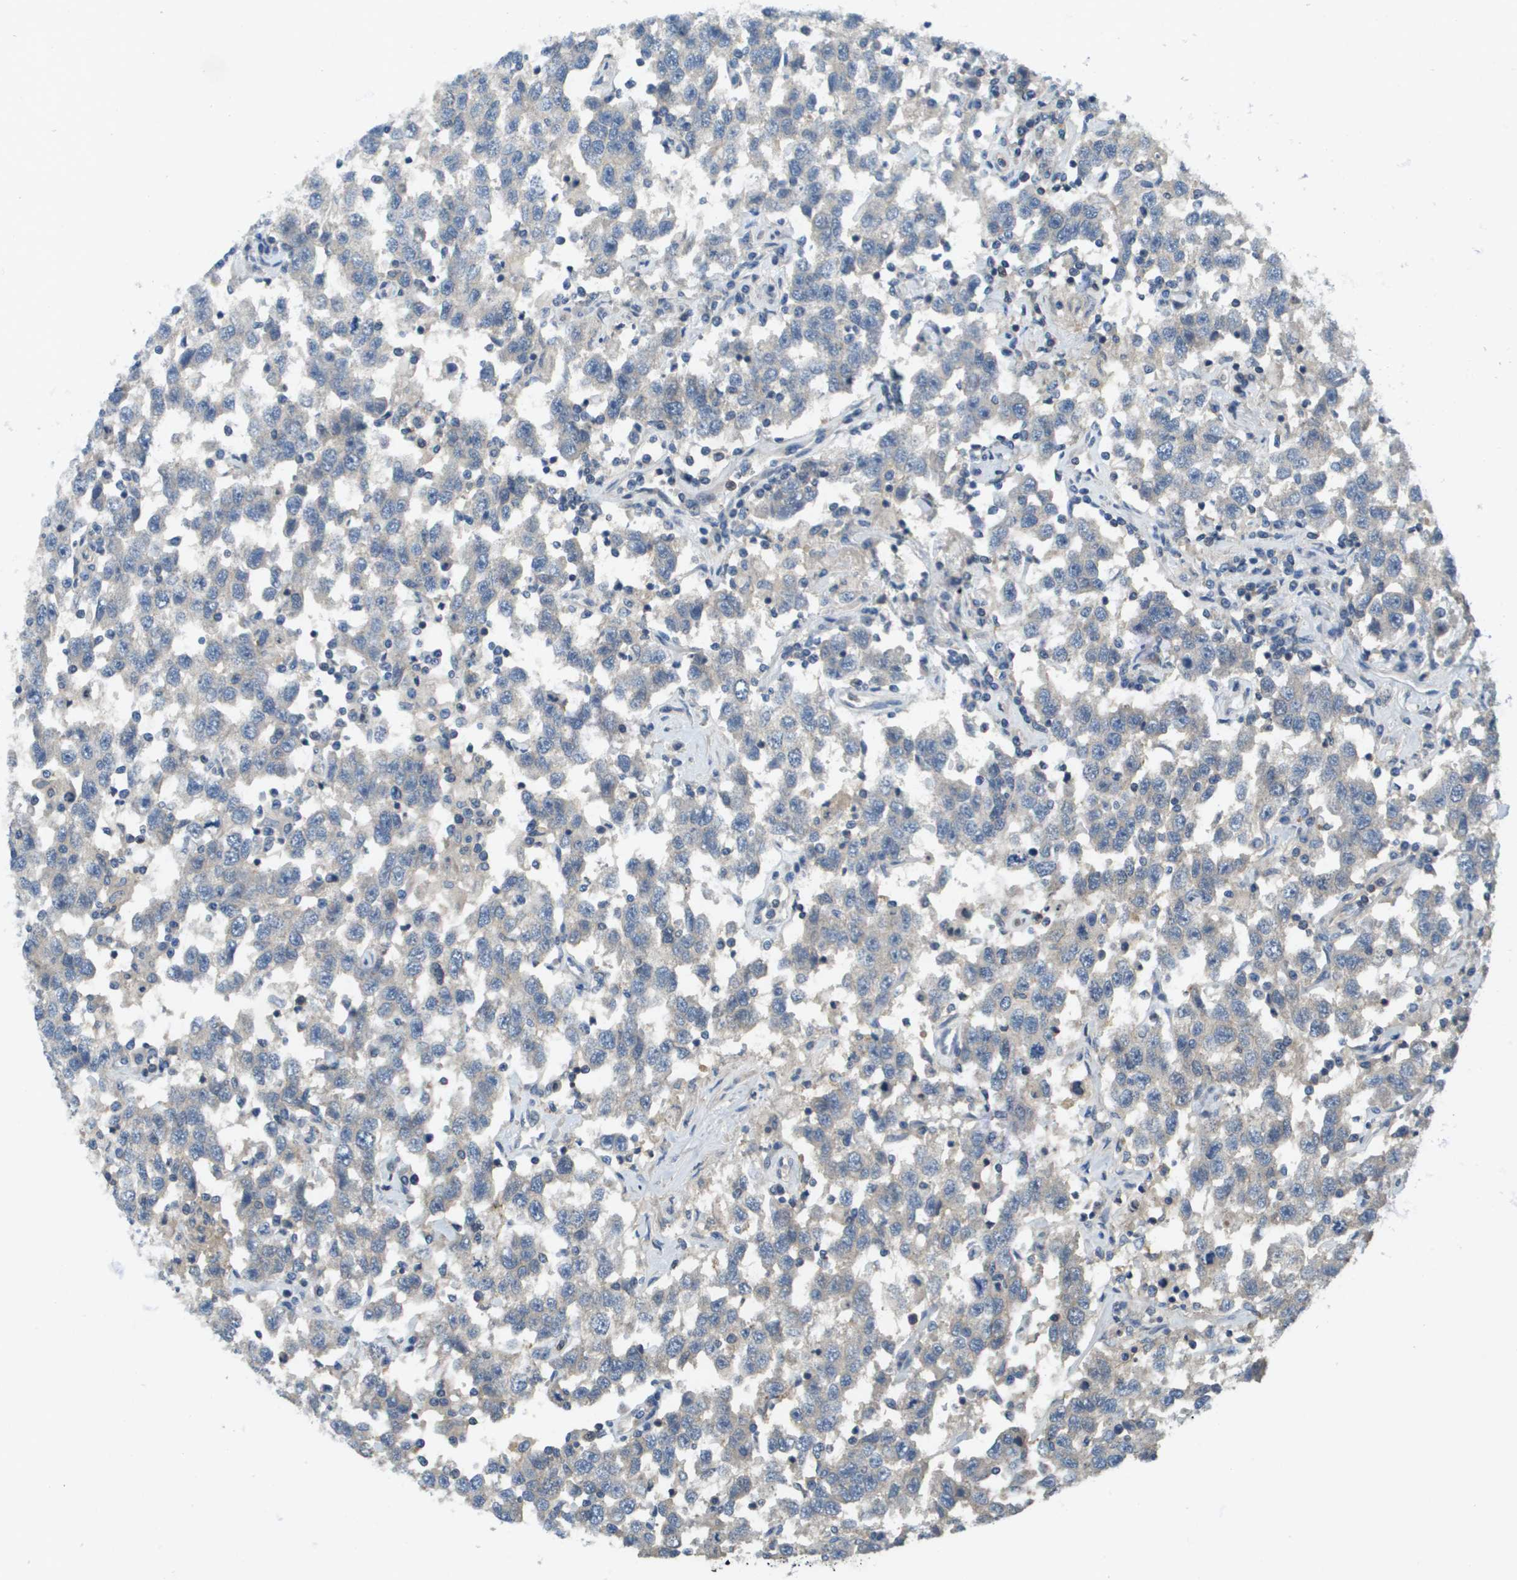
{"staining": {"intensity": "weak", "quantity": "<25%", "location": "cytoplasmic/membranous"}, "tissue": "testis cancer", "cell_type": "Tumor cells", "image_type": "cancer", "snomed": [{"axis": "morphology", "description": "Seminoma, NOS"}, {"axis": "topography", "description": "Testis"}], "caption": "High power microscopy image of an immunohistochemistry photomicrograph of testis cancer (seminoma), revealing no significant expression in tumor cells. The staining is performed using DAB brown chromogen with nuclei counter-stained in using hematoxylin.", "gene": "KRT23", "patient": {"sex": "male", "age": 41}}